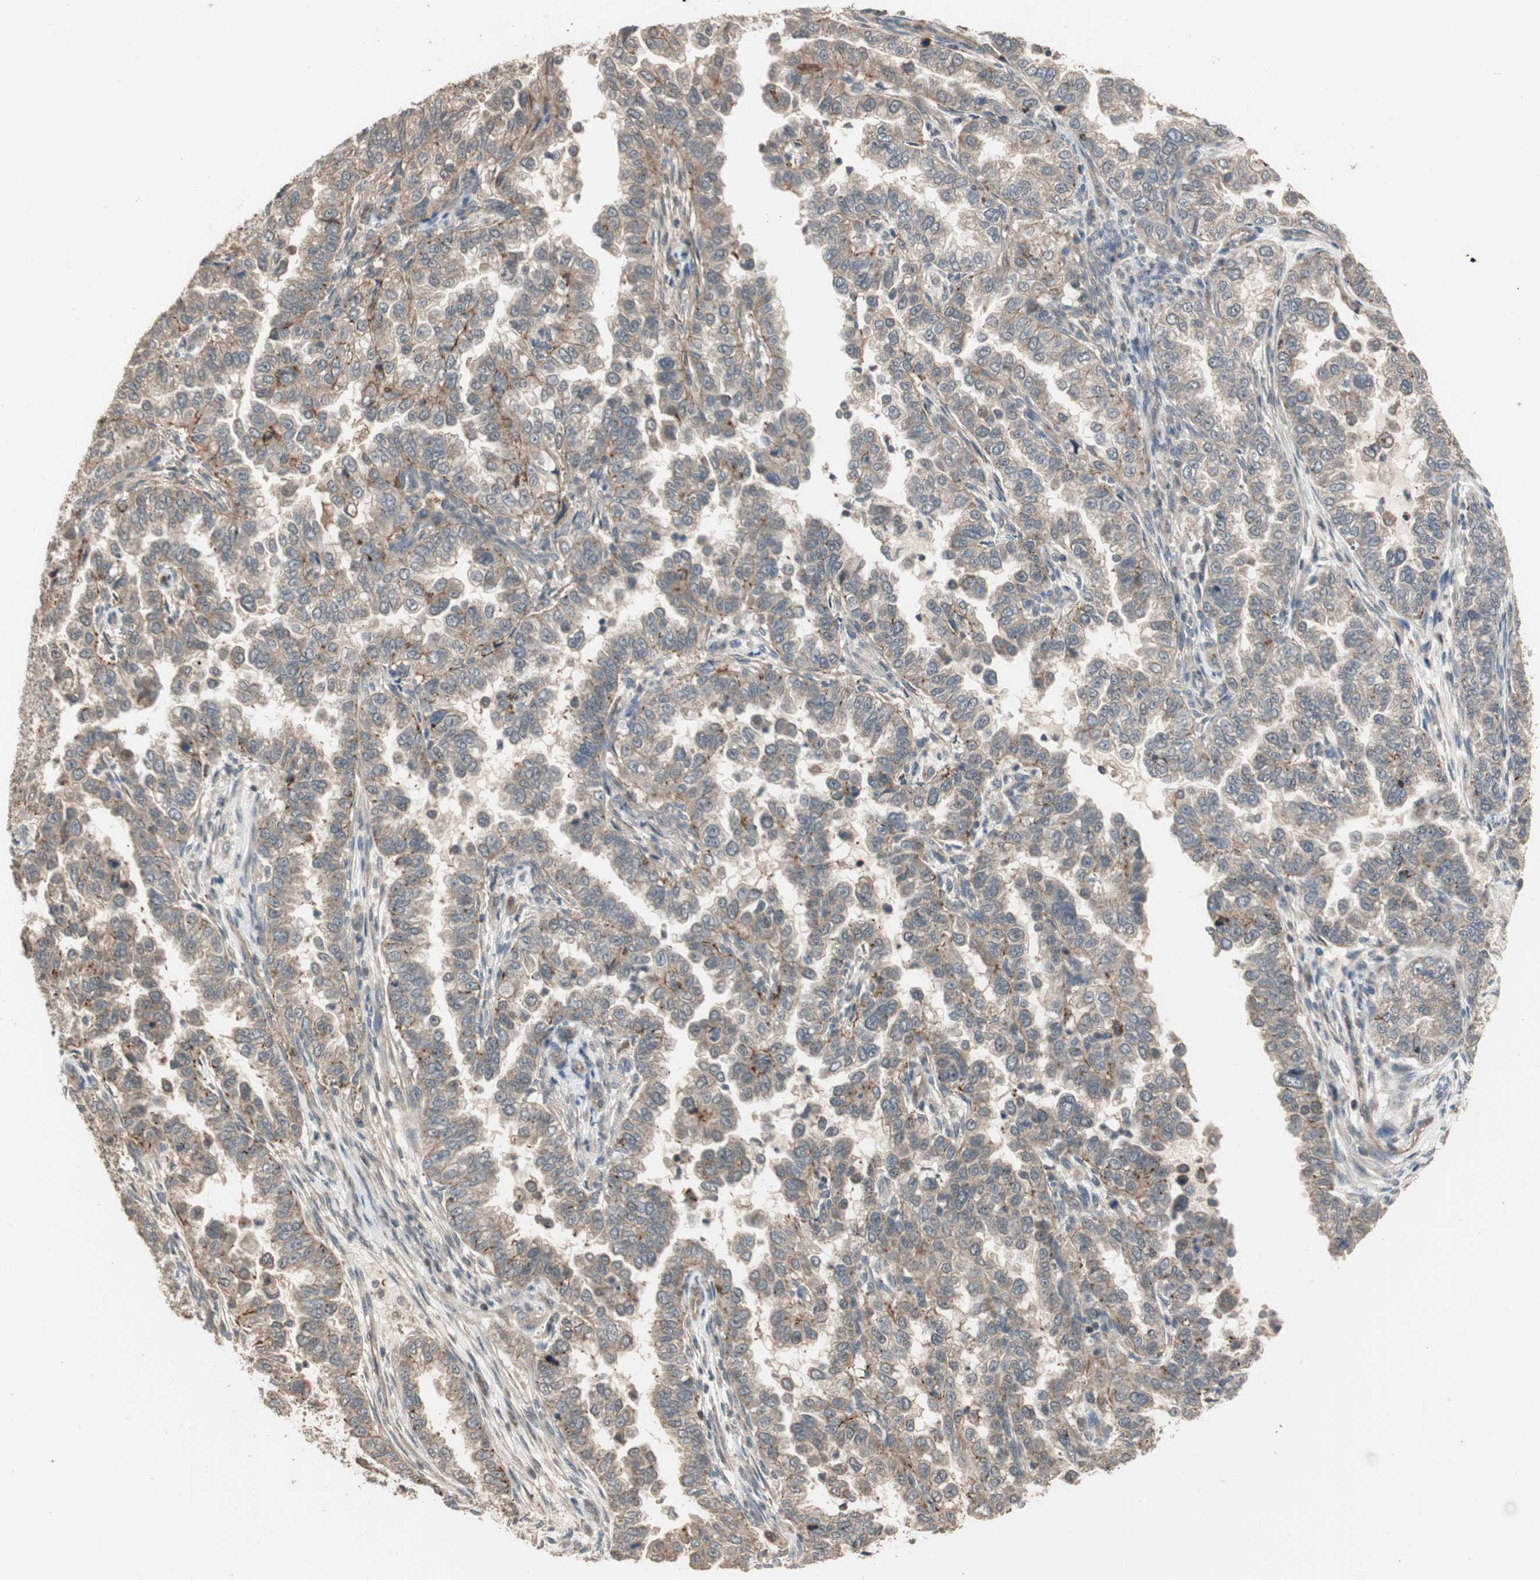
{"staining": {"intensity": "weak", "quantity": ">75%", "location": "cytoplasmic/membranous"}, "tissue": "endometrial cancer", "cell_type": "Tumor cells", "image_type": "cancer", "snomed": [{"axis": "morphology", "description": "Adenocarcinoma, NOS"}, {"axis": "topography", "description": "Endometrium"}], "caption": "This image reveals immunohistochemistry (IHC) staining of human endometrial adenocarcinoma, with low weak cytoplasmic/membranous expression in approximately >75% of tumor cells.", "gene": "MAP4K2", "patient": {"sex": "female", "age": 85}}